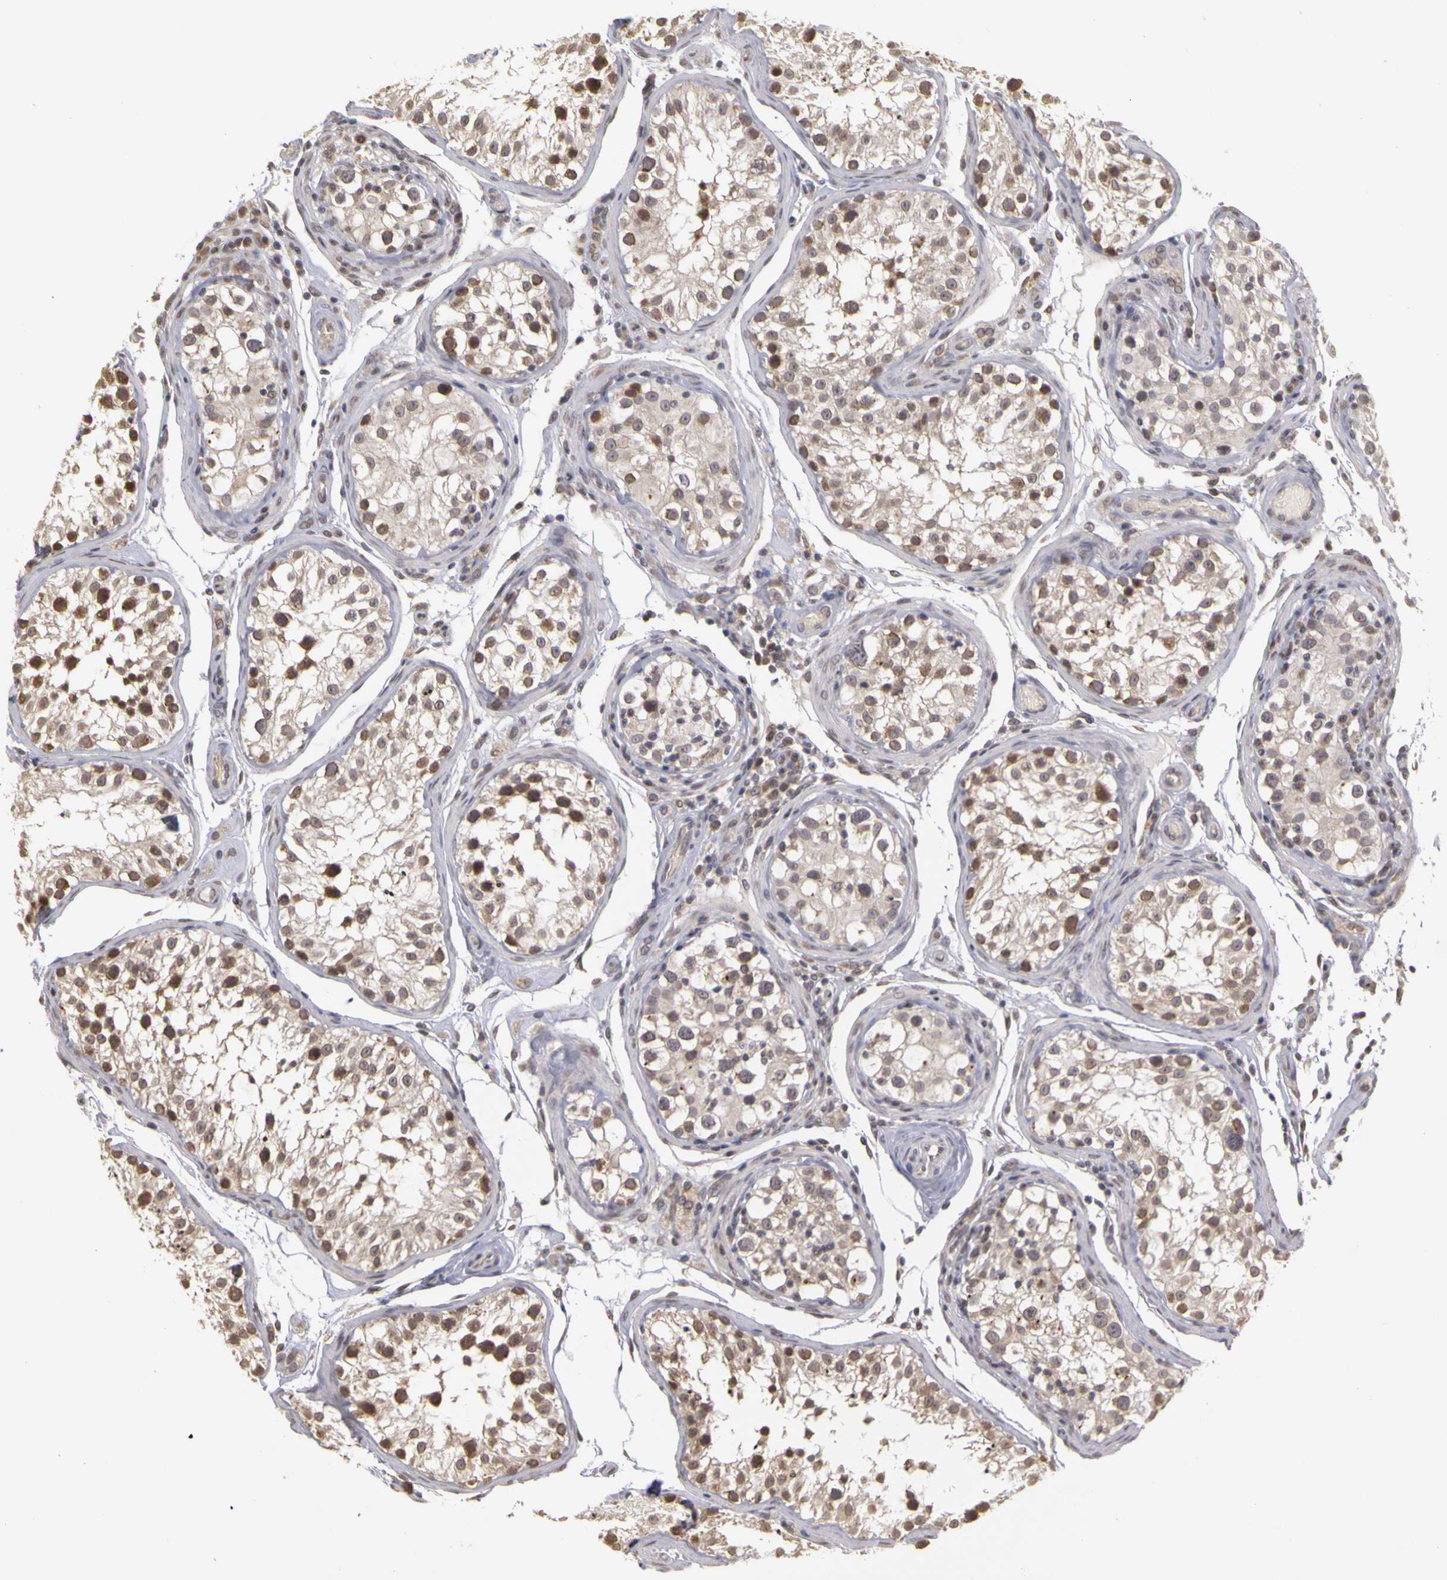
{"staining": {"intensity": "moderate", "quantity": "<25%", "location": "cytoplasmic/membranous"}, "tissue": "testis", "cell_type": "Cells in seminiferous ducts", "image_type": "normal", "snomed": [{"axis": "morphology", "description": "Normal tissue, NOS"}, {"axis": "topography", "description": "Testis"}], "caption": "Immunohistochemical staining of normal testis demonstrates low levels of moderate cytoplasmic/membranous positivity in approximately <25% of cells in seminiferous ducts.", "gene": "FRMD7", "patient": {"sex": "male", "age": 24}}